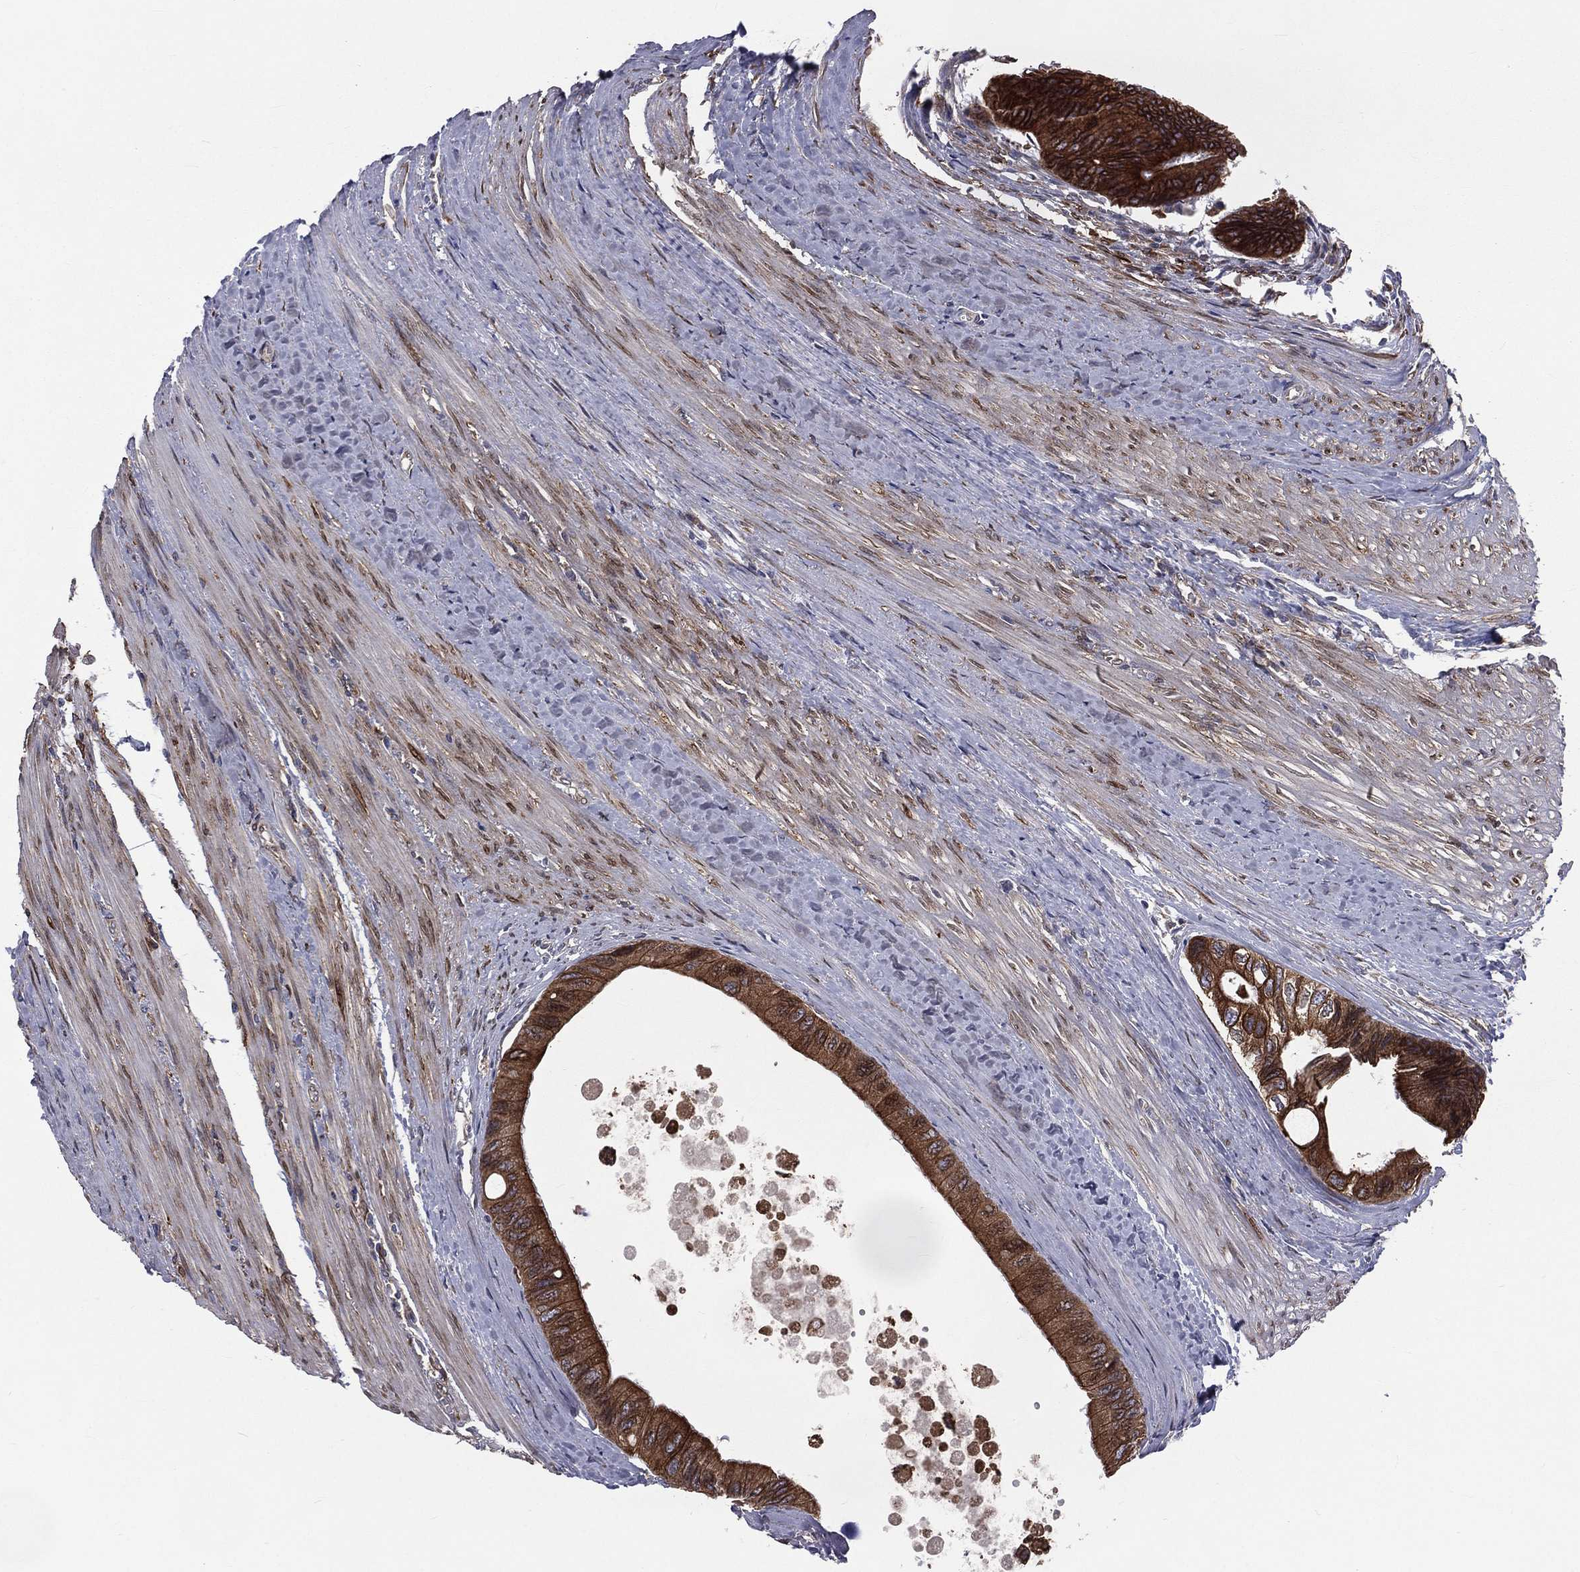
{"staining": {"intensity": "strong", "quantity": ">75%", "location": "cytoplasmic/membranous"}, "tissue": "colorectal cancer", "cell_type": "Tumor cells", "image_type": "cancer", "snomed": [{"axis": "morphology", "description": "Normal tissue, NOS"}, {"axis": "morphology", "description": "Adenocarcinoma, NOS"}, {"axis": "topography", "description": "Colon"}], "caption": "Tumor cells show high levels of strong cytoplasmic/membranous expression in about >75% of cells in colorectal cancer. (Stains: DAB in brown, nuclei in blue, Microscopy: brightfield microscopy at high magnification).", "gene": "PGRMC1", "patient": {"sex": "male", "age": 65}}